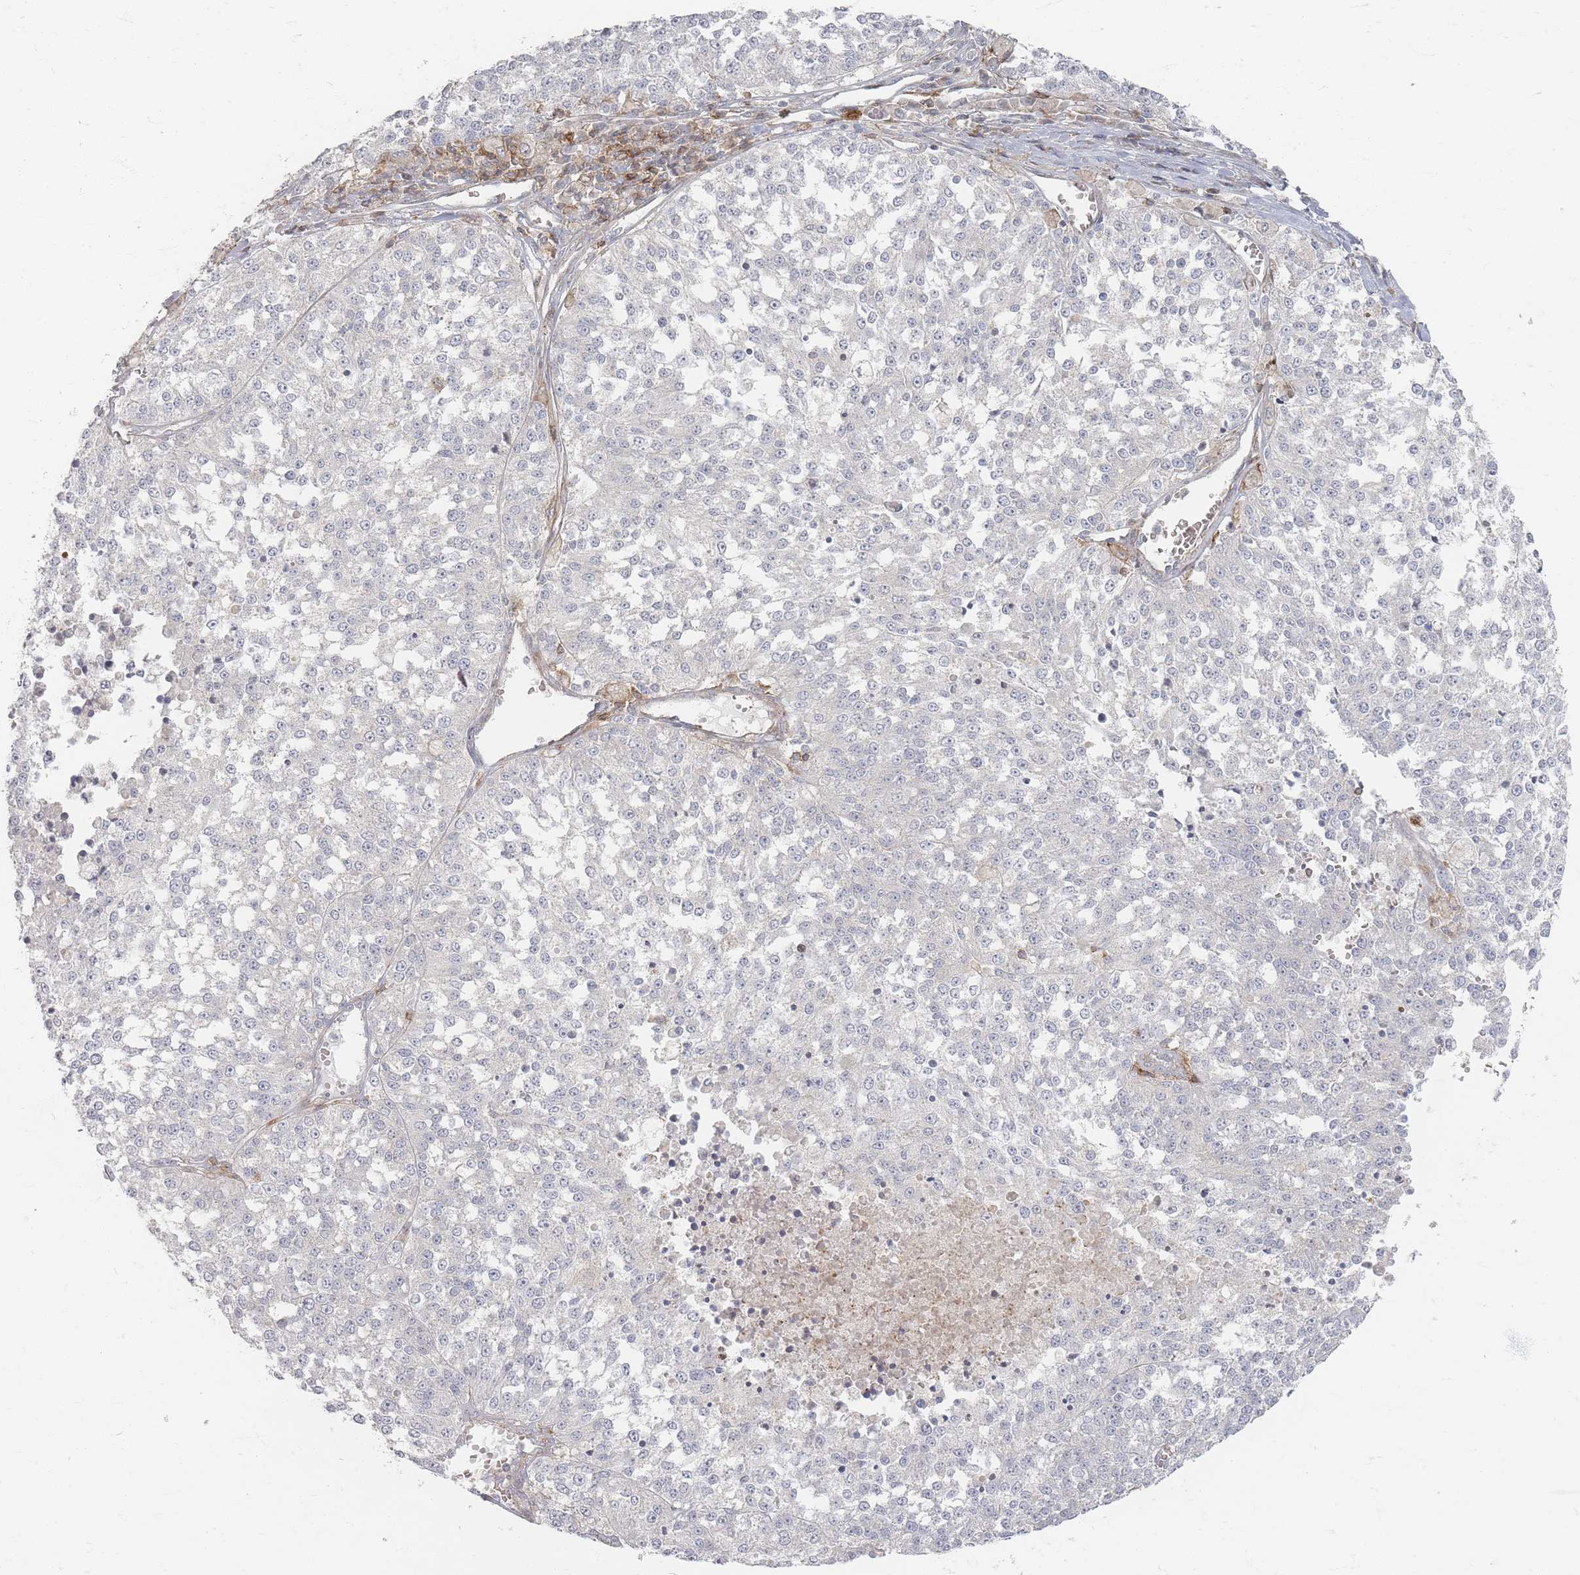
{"staining": {"intensity": "negative", "quantity": "none", "location": "none"}, "tissue": "melanoma", "cell_type": "Tumor cells", "image_type": "cancer", "snomed": [{"axis": "morphology", "description": "Malignant melanoma, NOS"}, {"axis": "topography", "description": "Skin"}], "caption": "Melanoma was stained to show a protein in brown. There is no significant expression in tumor cells. (Brightfield microscopy of DAB immunohistochemistry at high magnification).", "gene": "ZNF852", "patient": {"sex": "female", "age": 64}}